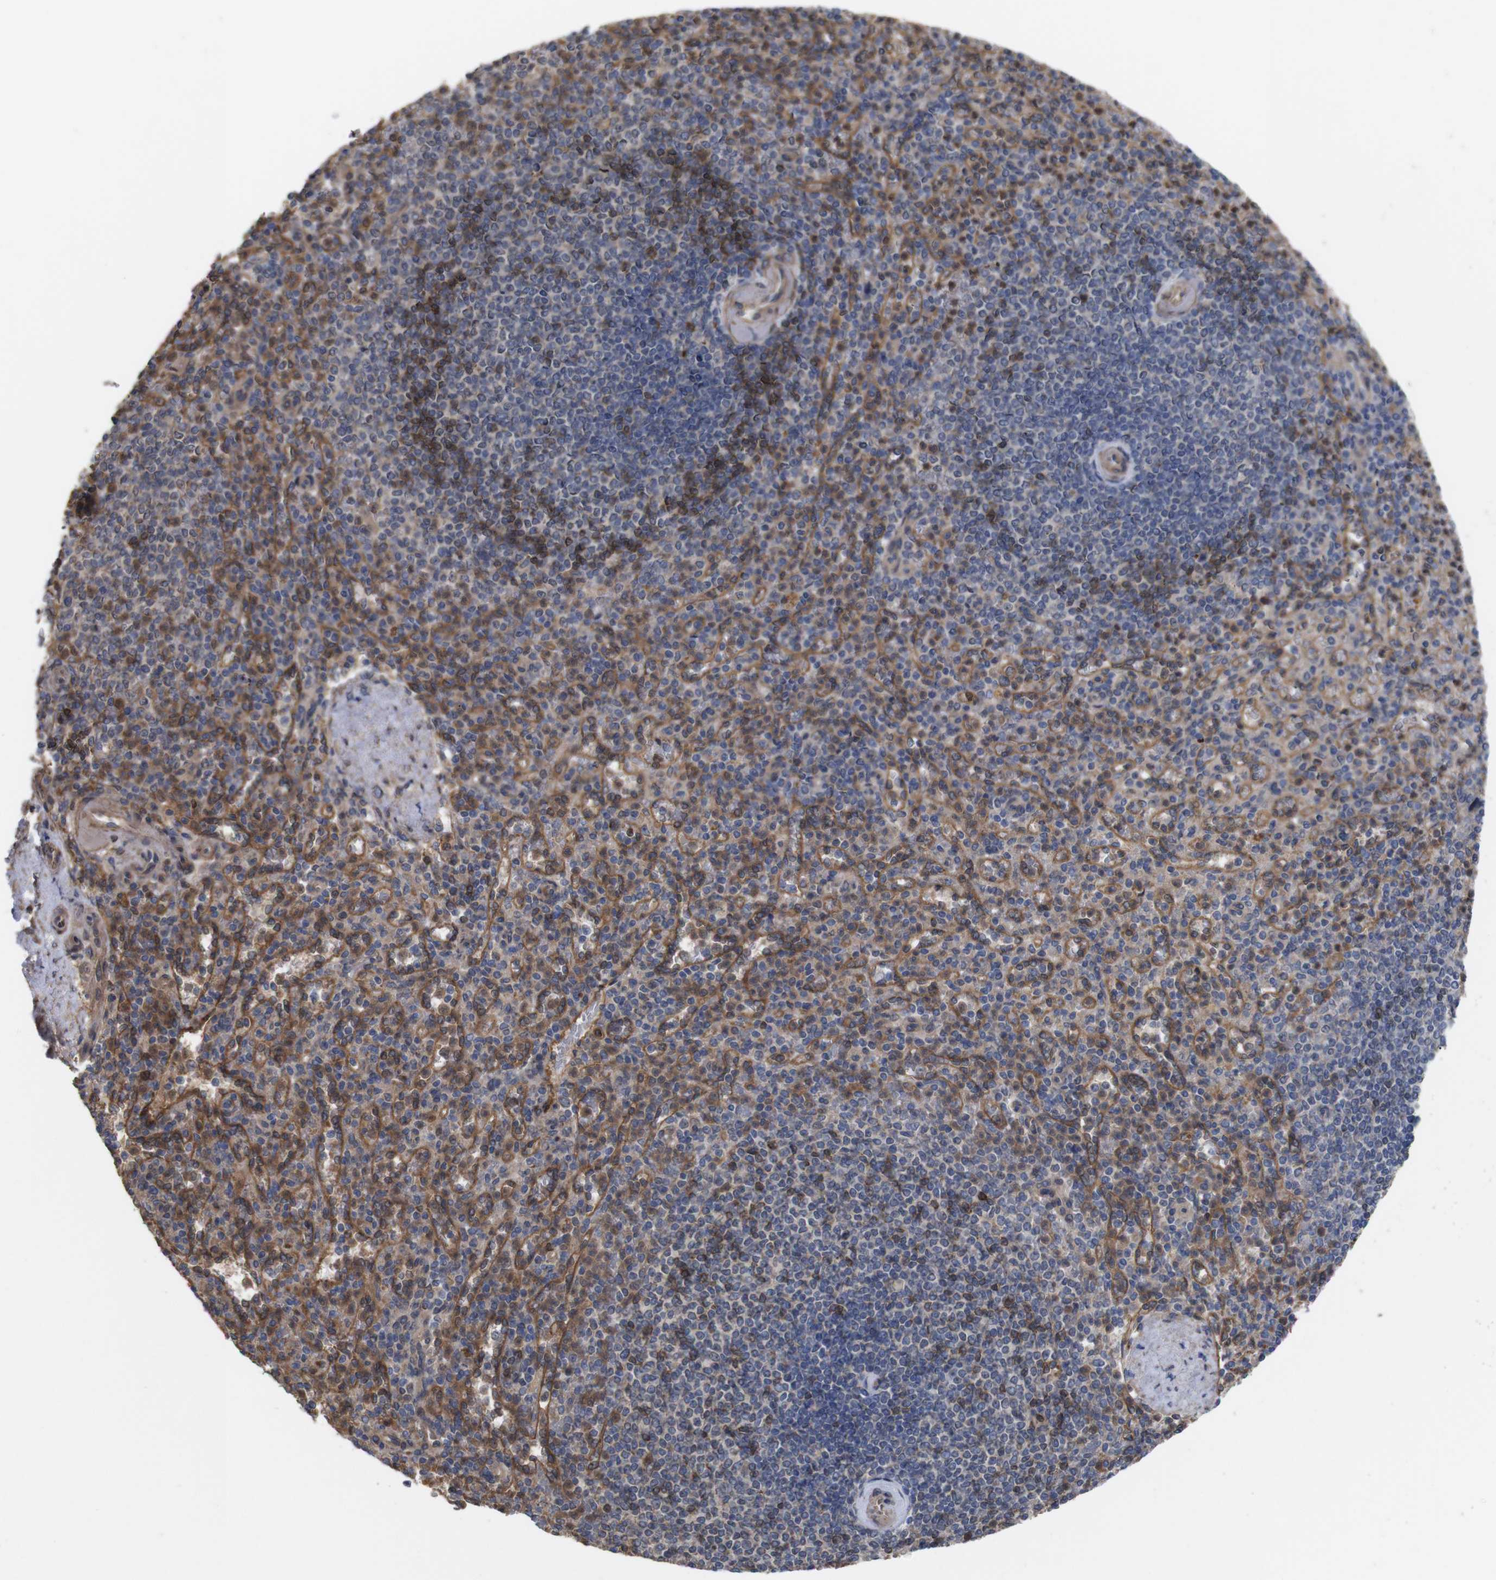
{"staining": {"intensity": "moderate", "quantity": "<25%", "location": "cytoplasmic/membranous"}, "tissue": "spleen", "cell_type": "Cells in red pulp", "image_type": "normal", "snomed": [{"axis": "morphology", "description": "Normal tissue, NOS"}, {"axis": "topography", "description": "Spleen"}], "caption": "Immunohistochemical staining of normal human spleen exhibits moderate cytoplasmic/membranous protein positivity in about <25% of cells in red pulp. (Brightfield microscopy of DAB IHC at high magnification).", "gene": "TIAM1", "patient": {"sex": "female", "age": 74}}